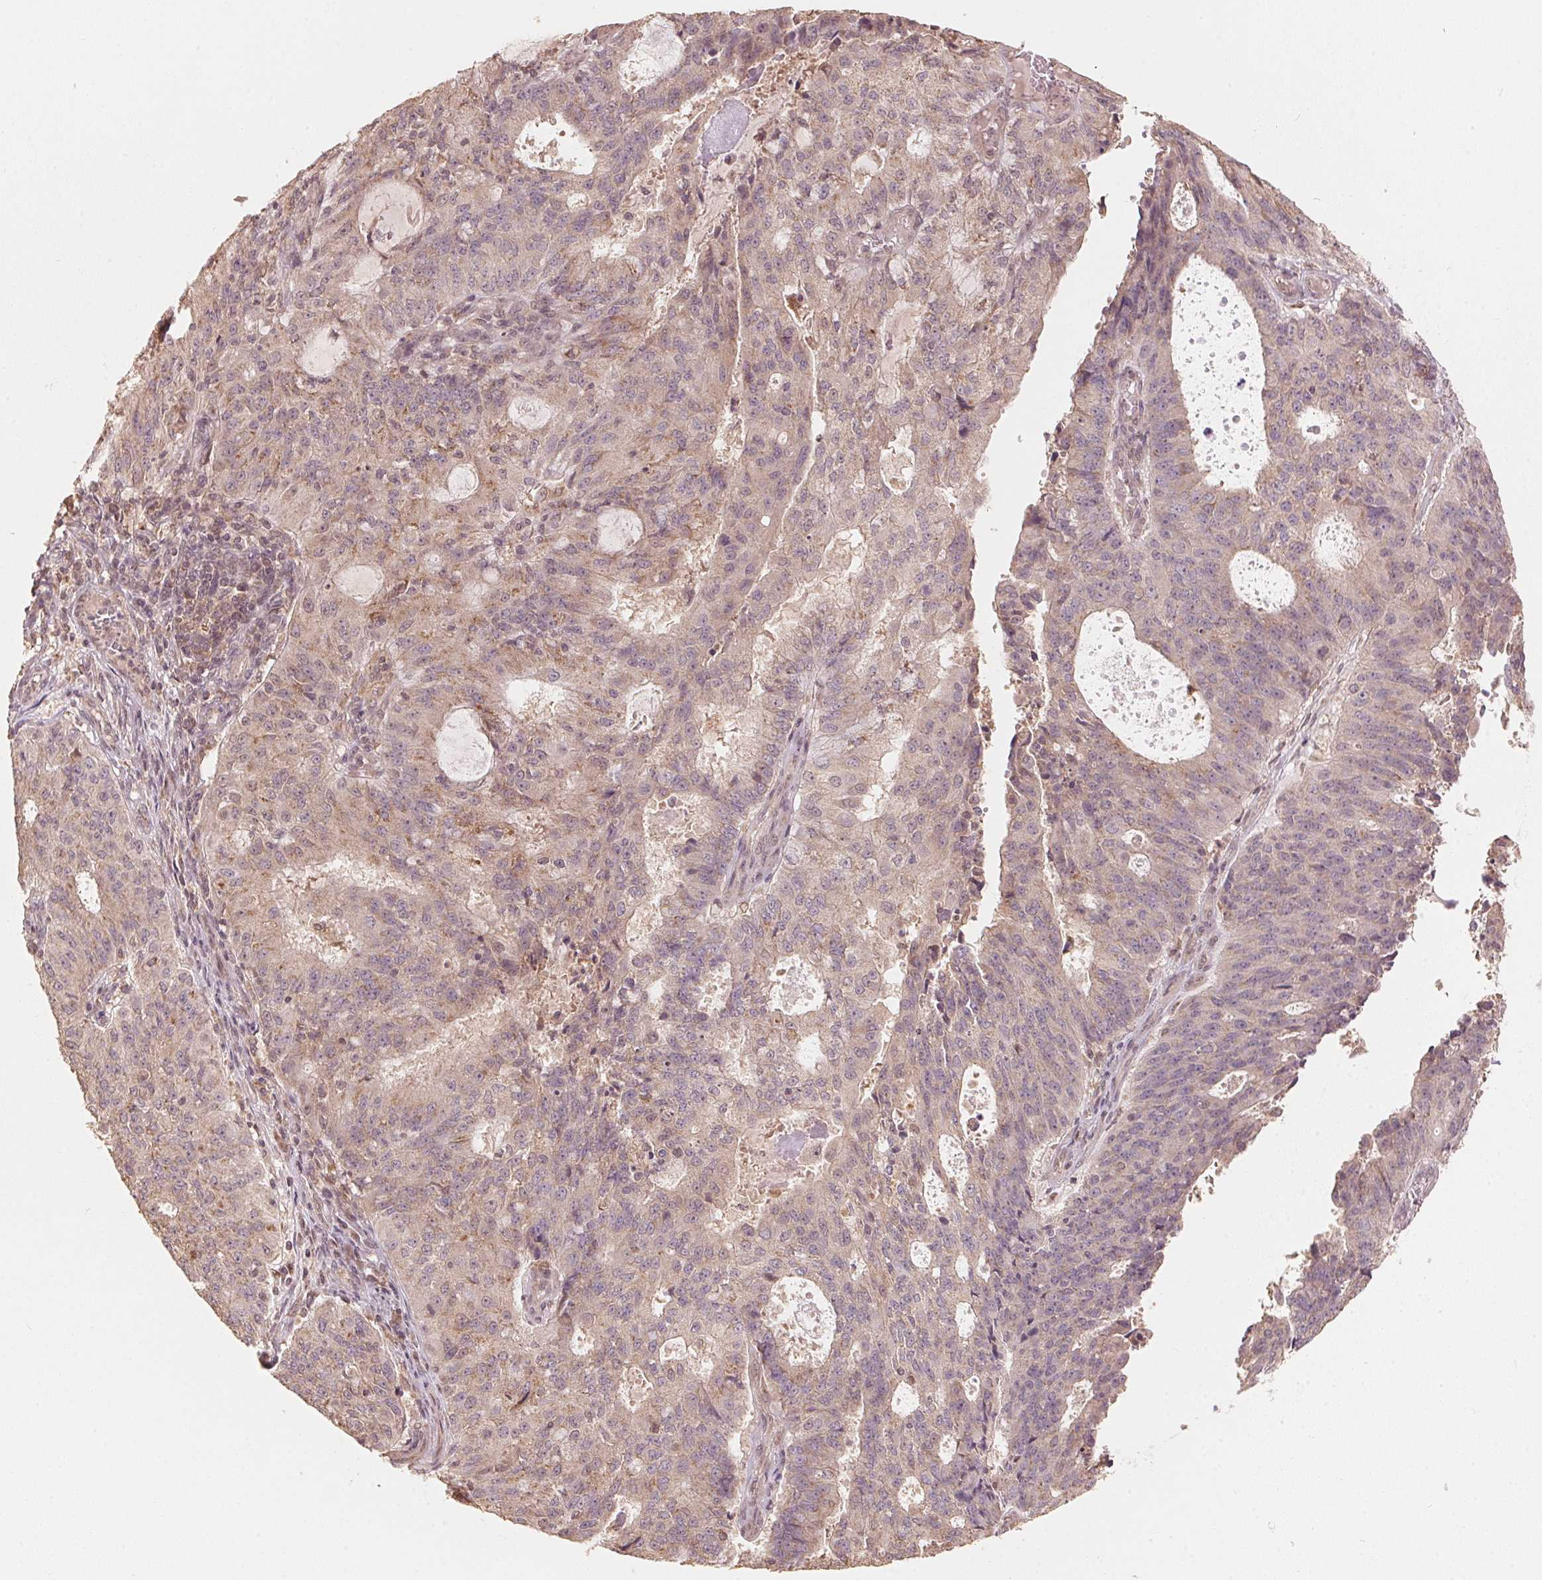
{"staining": {"intensity": "moderate", "quantity": "25%-75%", "location": "cytoplasmic/membranous"}, "tissue": "endometrial cancer", "cell_type": "Tumor cells", "image_type": "cancer", "snomed": [{"axis": "morphology", "description": "Adenocarcinoma, NOS"}, {"axis": "topography", "description": "Endometrium"}], "caption": "This is a micrograph of immunohistochemistry (IHC) staining of endometrial cancer (adenocarcinoma), which shows moderate expression in the cytoplasmic/membranous of tumor cells.", "gene": "C2orf73", "patient": {"sex": "female", "age": 82}}